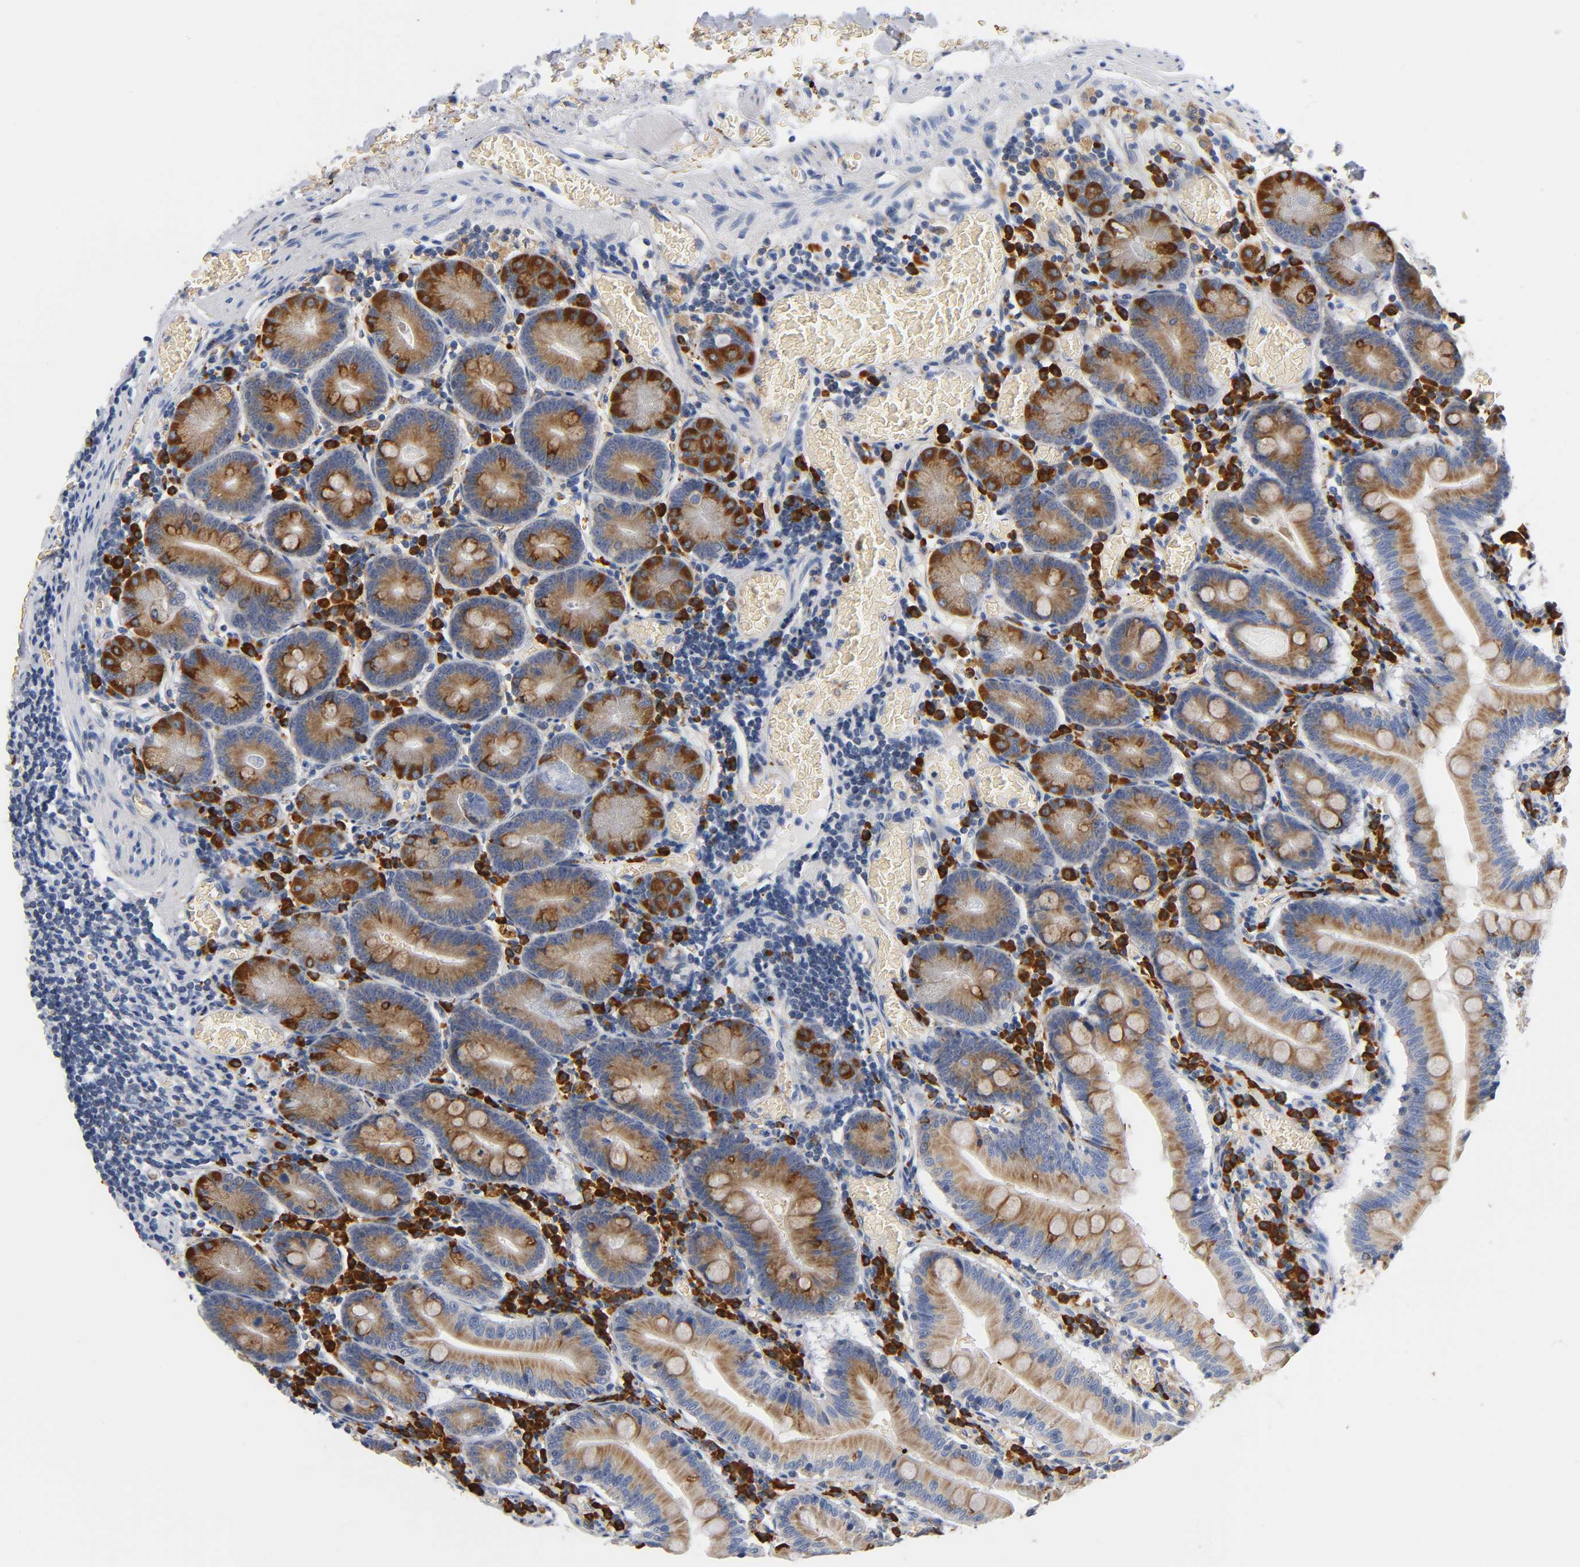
{"staining": {"intensity": "moderate", "quantity": ">75%", "location": "cytoplasmic/membranous"}, "tissue": "small intestine", "cell_type": "Glandular cells", "image_type": "normal", "snomed": [{"axis": "morphology", "description": "Normal tissue, NOS"}, {"axis": "topography", "description": "Small intestine"}], "caption": "Glandular cells demonstrate medium levels of moderate cytoplasmic/membranous expression in about >75% of cells in benign small intestine. The protein is stained brown, and the nuclei are stained in blue (DAB (3,3'-diaminobenzidine) IHC with brightfield microscopy, high magnification).", "gene": "UCKL1", "patient": {"sex": "male", "age": 71}}